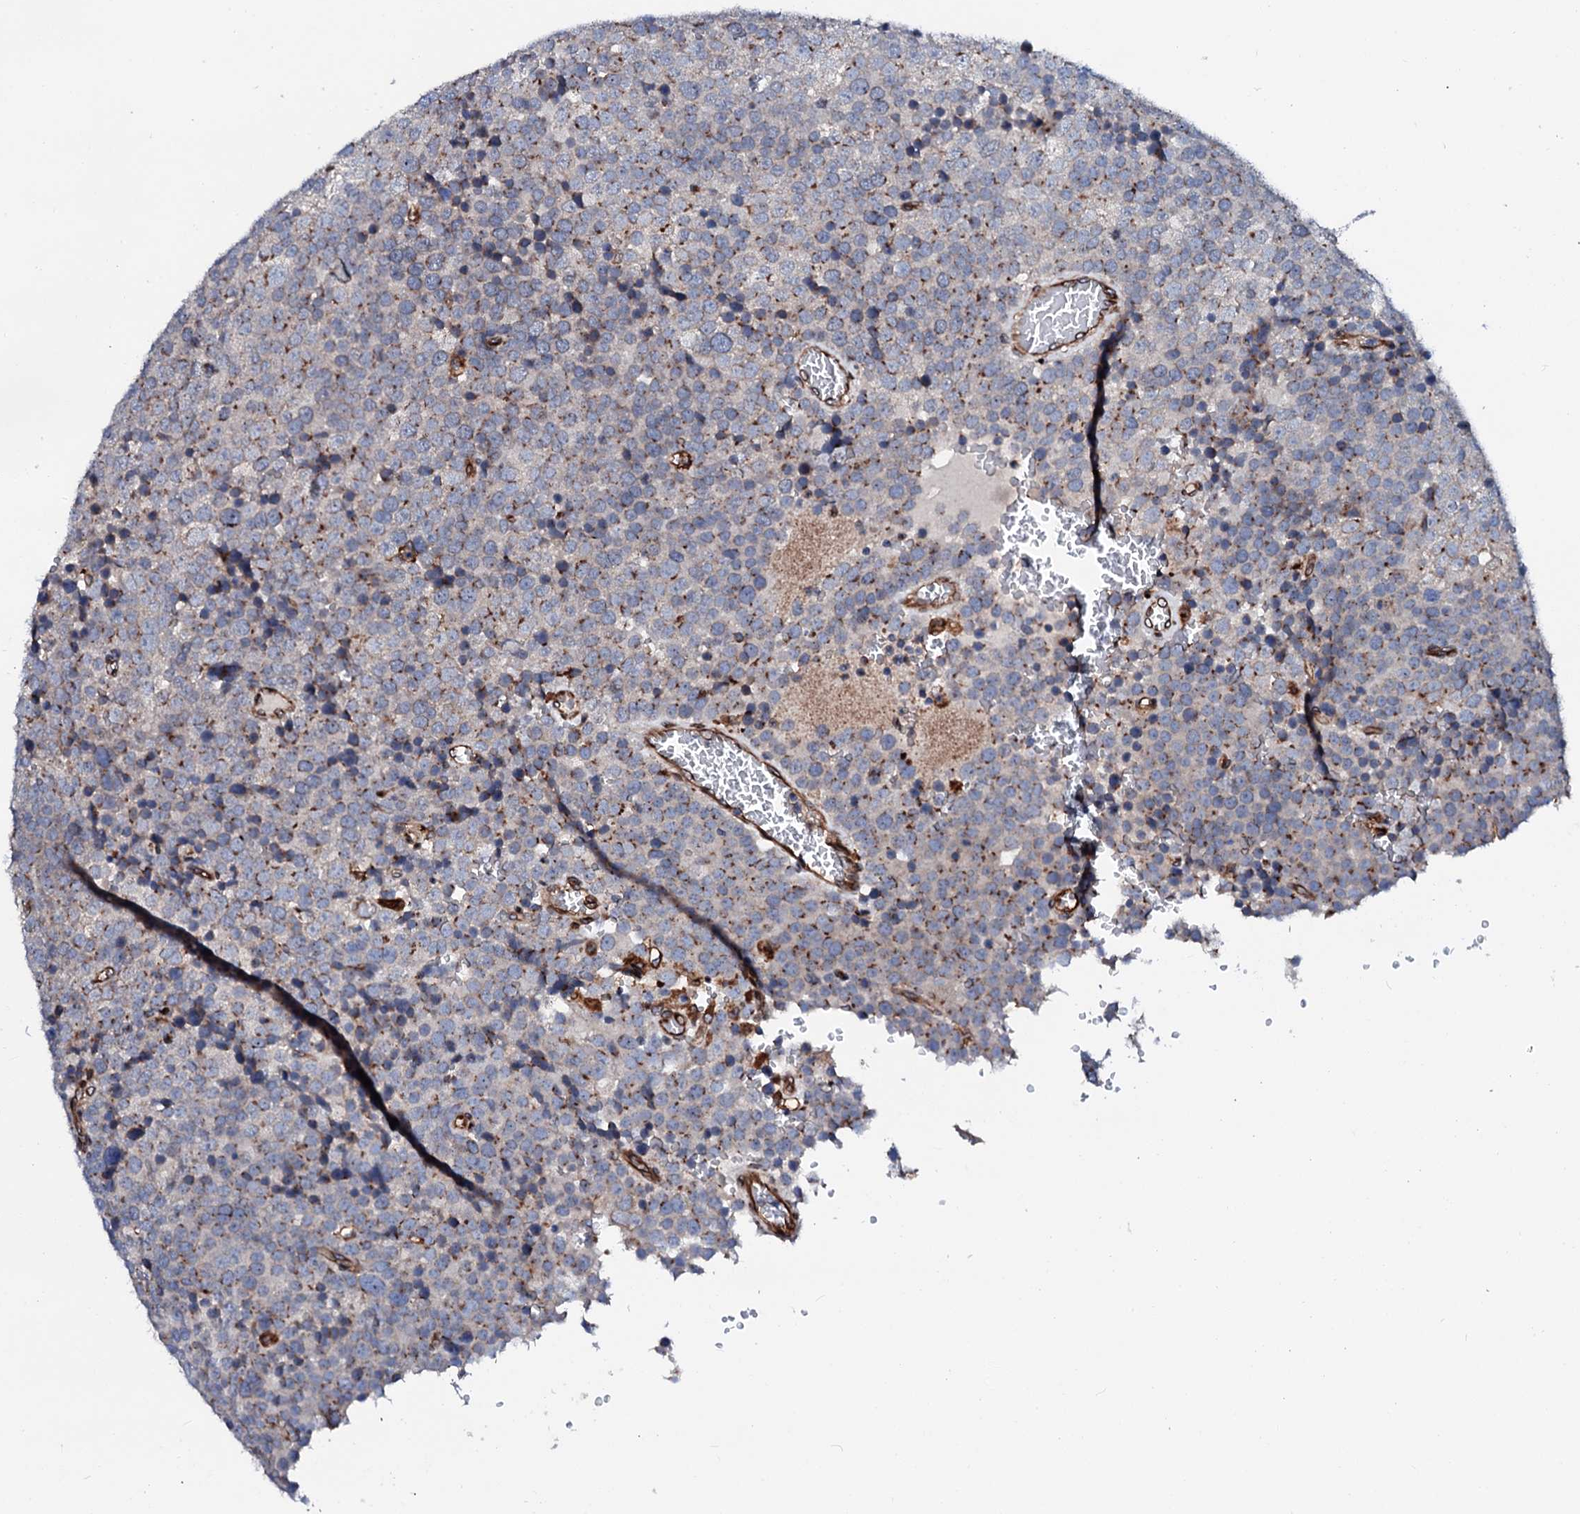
{"staining": {"intensity": "moderate", "quantity": "25%-75%", "location": "cytoplasmic/membranous"}, "tissue": "testis cancer", "cell_type": "Tumor cells", "image_type": "cancer", "snomed": [{"axis": "morphology", "description": "Seminoma, NOS"}, {"axis": "topography", "description": "Testis"}], "caption": "Protein staining of testis cancer tissue shows moderate cytoplasmic/membranous expression in about 25%-75% of tumor cells.", "gene": "TMCO3", "patient": {"sex": "male", "age": 71}}